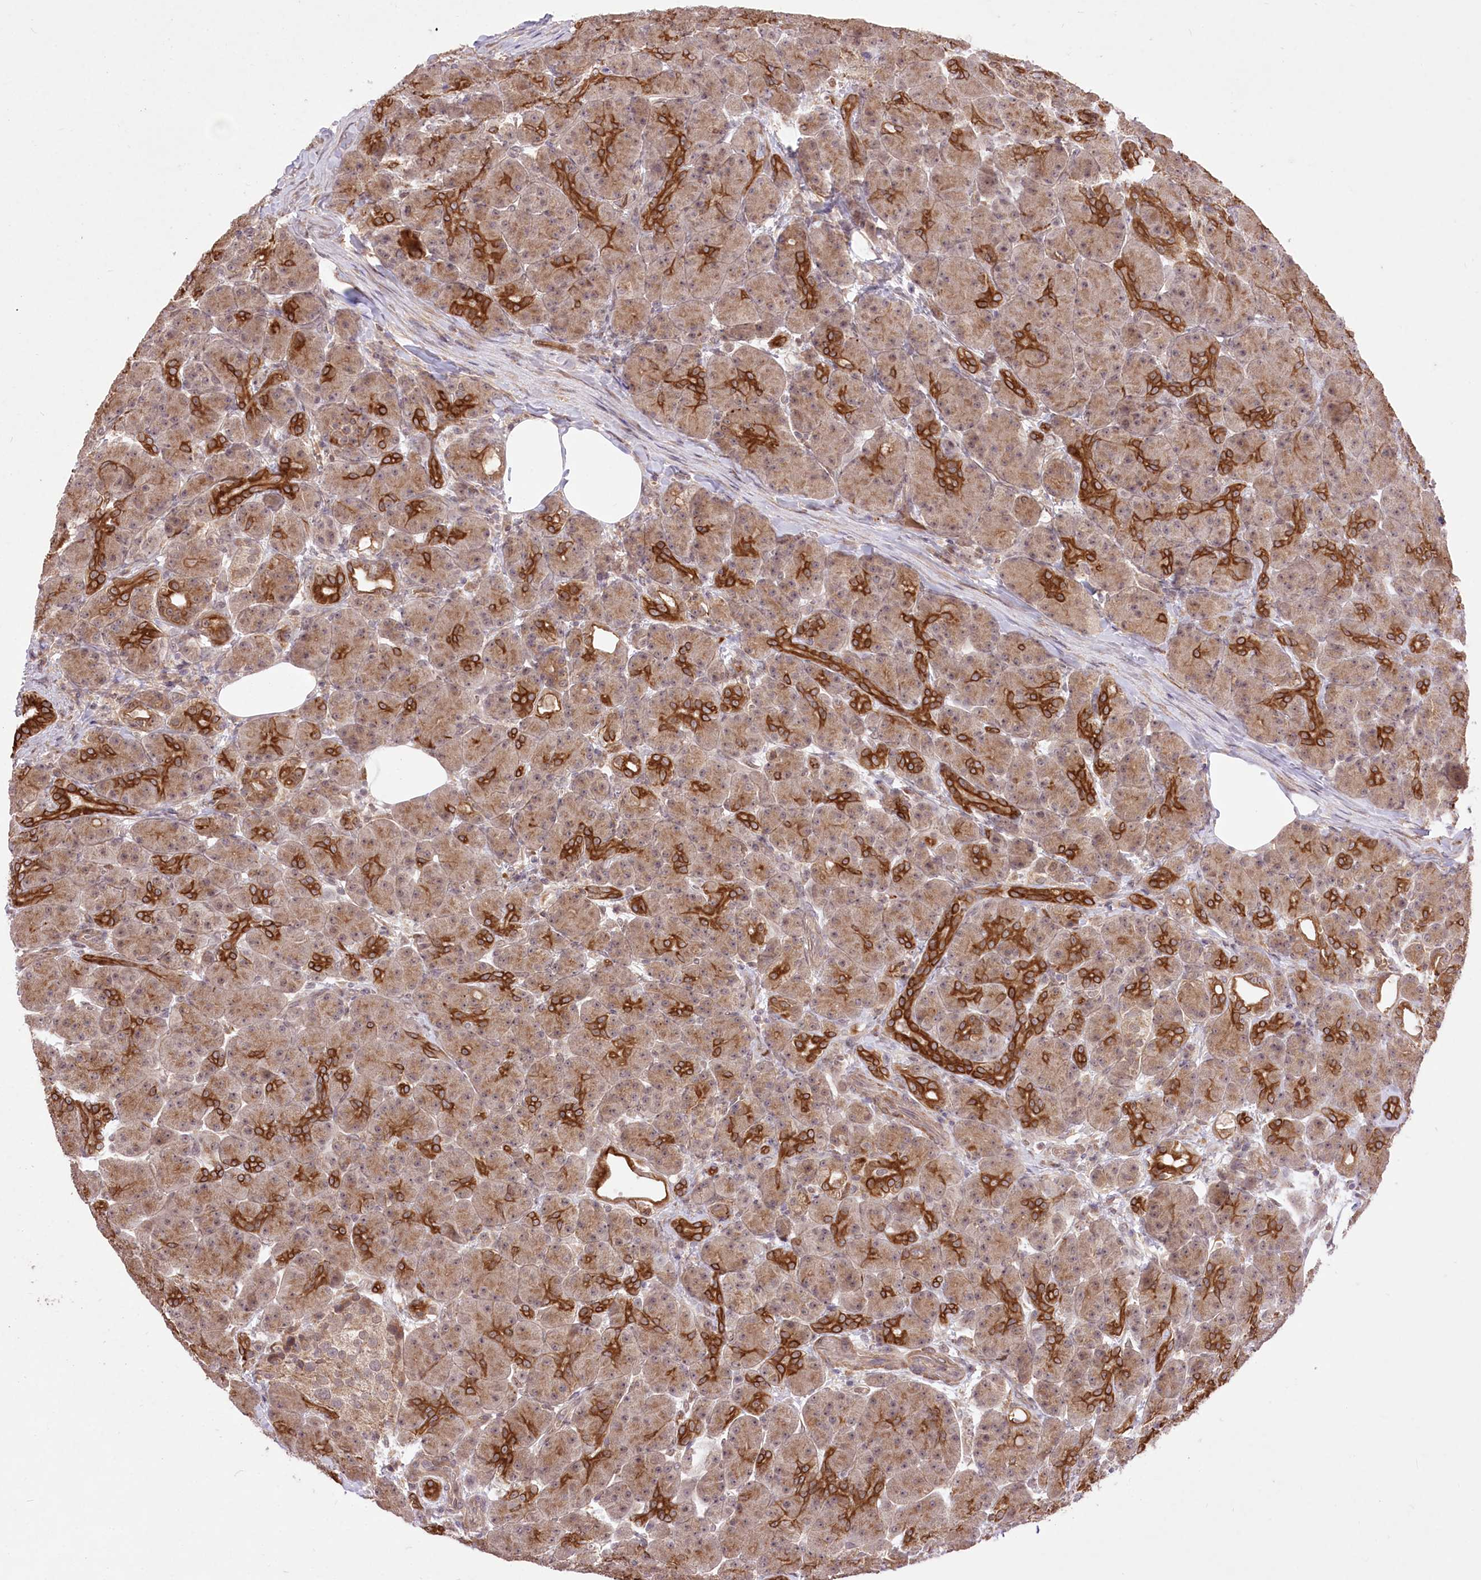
{"staining": {"intensity": "strong", "quantity": "25%-75%", "location": "cytoplasmic/membranous"}, "tissue": "pancreas", "cell_type": "Exocrine glandular cells", "image_type": "normal", "snomed": [{"axis": "morphology", "description": "Normal tissue, NOS"}, {"axis": "topography", "description": "Pancreas"}], "caption": "Protein analysis of normal pancreas exhibits strong cytoplasmic/membranous staining in about 25%-75% of exocrine glandular cells. The staining was performed using DAB (3,3'-diaminobenzidine), with brown indicating positive protein expression. Nuclei are stained blue with hematoxylin.", "gene": "HELT", "patient": {"sex": "male", "age": 63}}